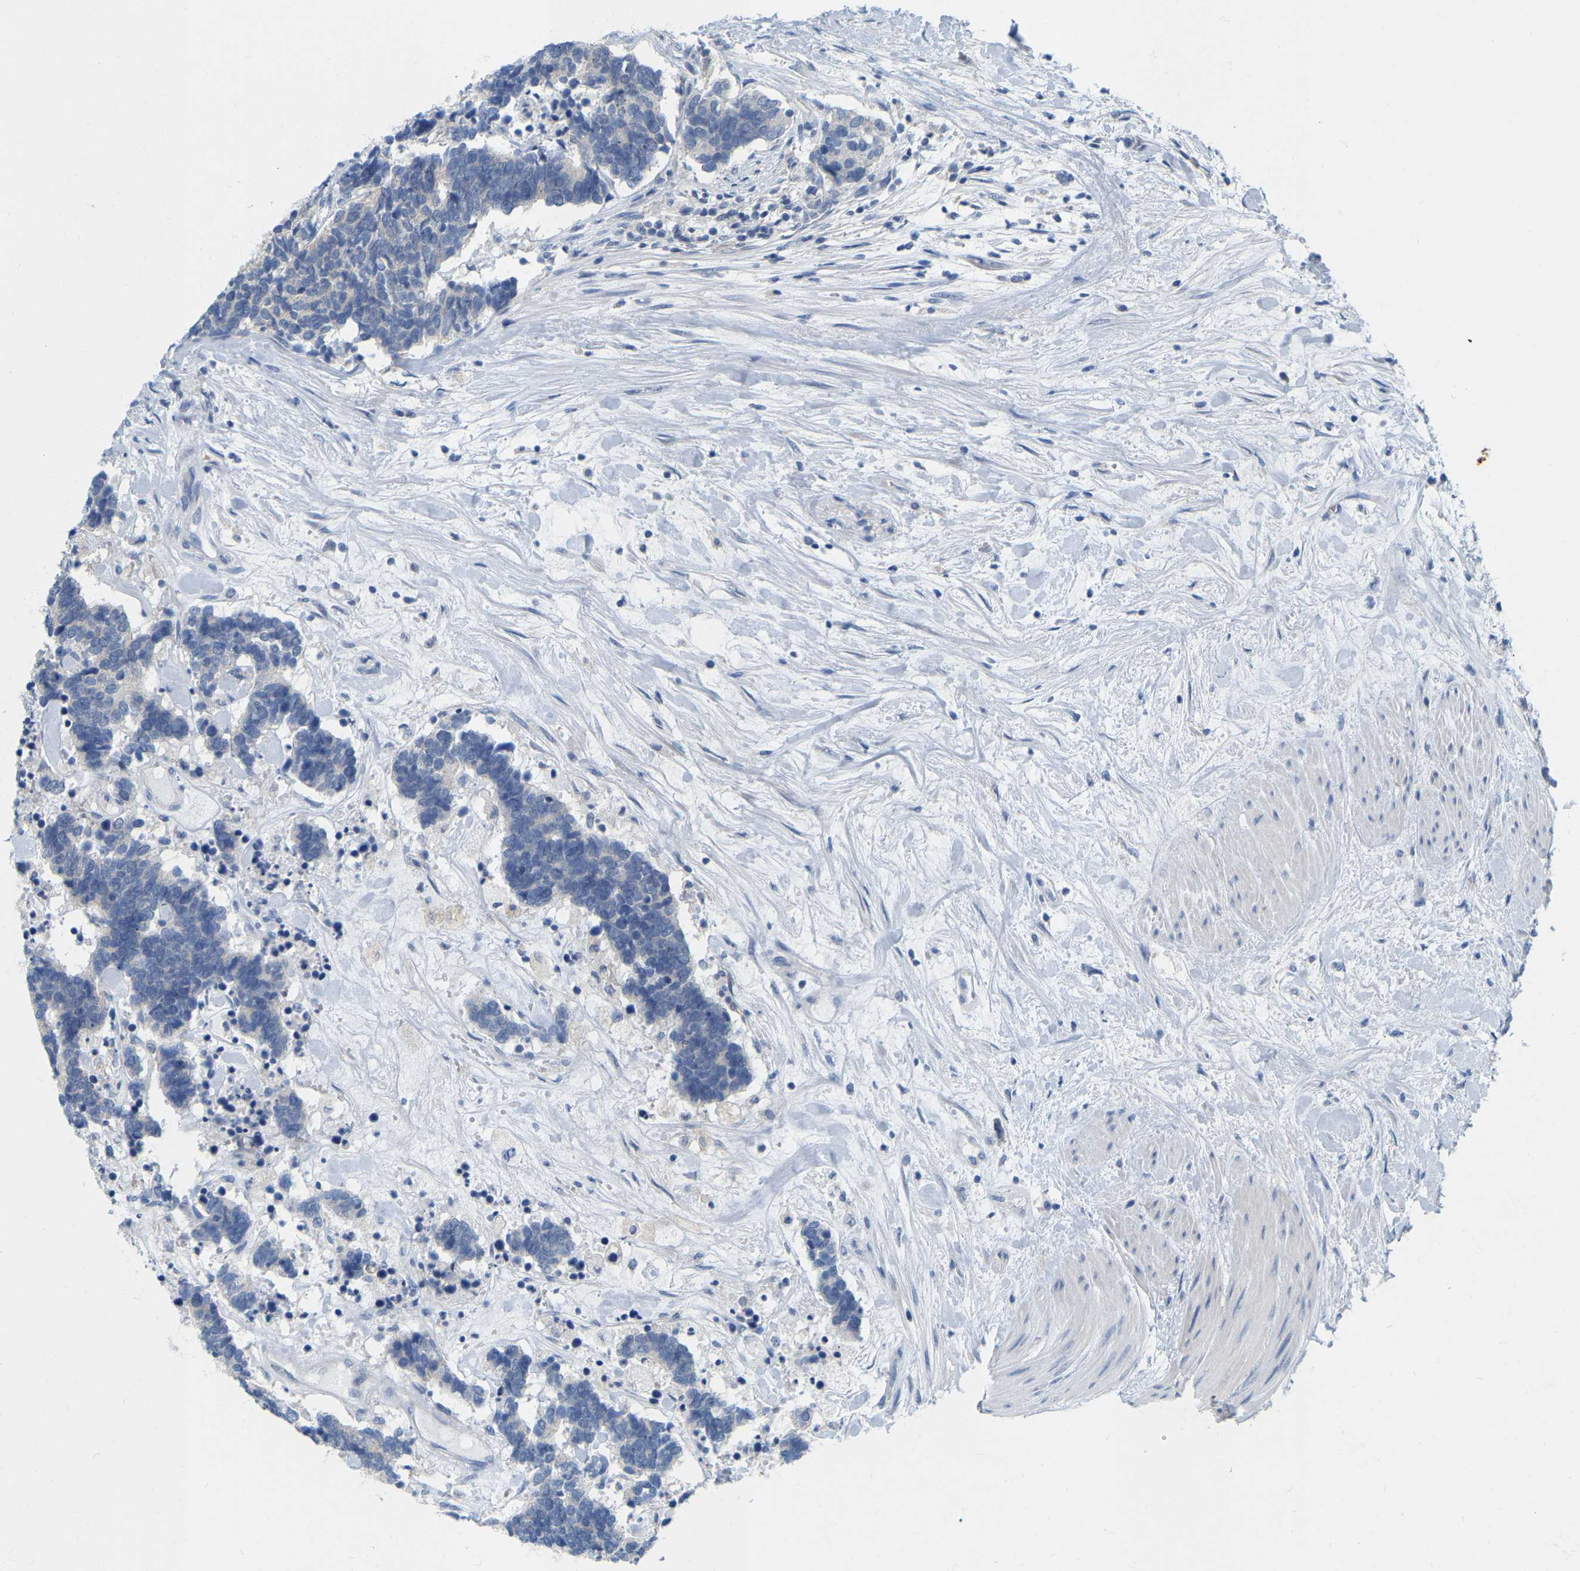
{"staining": {"intensity": "negative", "quantity": "none", "location": "none"}, "tissue": "carcinoid", "cell_type": "Tumor cells", "image_type": "cancer", "snomed": [{"axis": "morphology", "description": "Carcinoma, NOS"}, {"axis": "morphology", "description": "Carcinoid, malignant, NOS"}, {"axis": "topography", "description": "Urinary bladder"}], "caption": "High power microscopy histopathology image of an immunohistochemistry (IHC) micrograph of malignant carcinoid, revealing no significant positivity in tumor cells.", "gene": "WIPI2", "patient": {"sex": "male", "age": 57}}